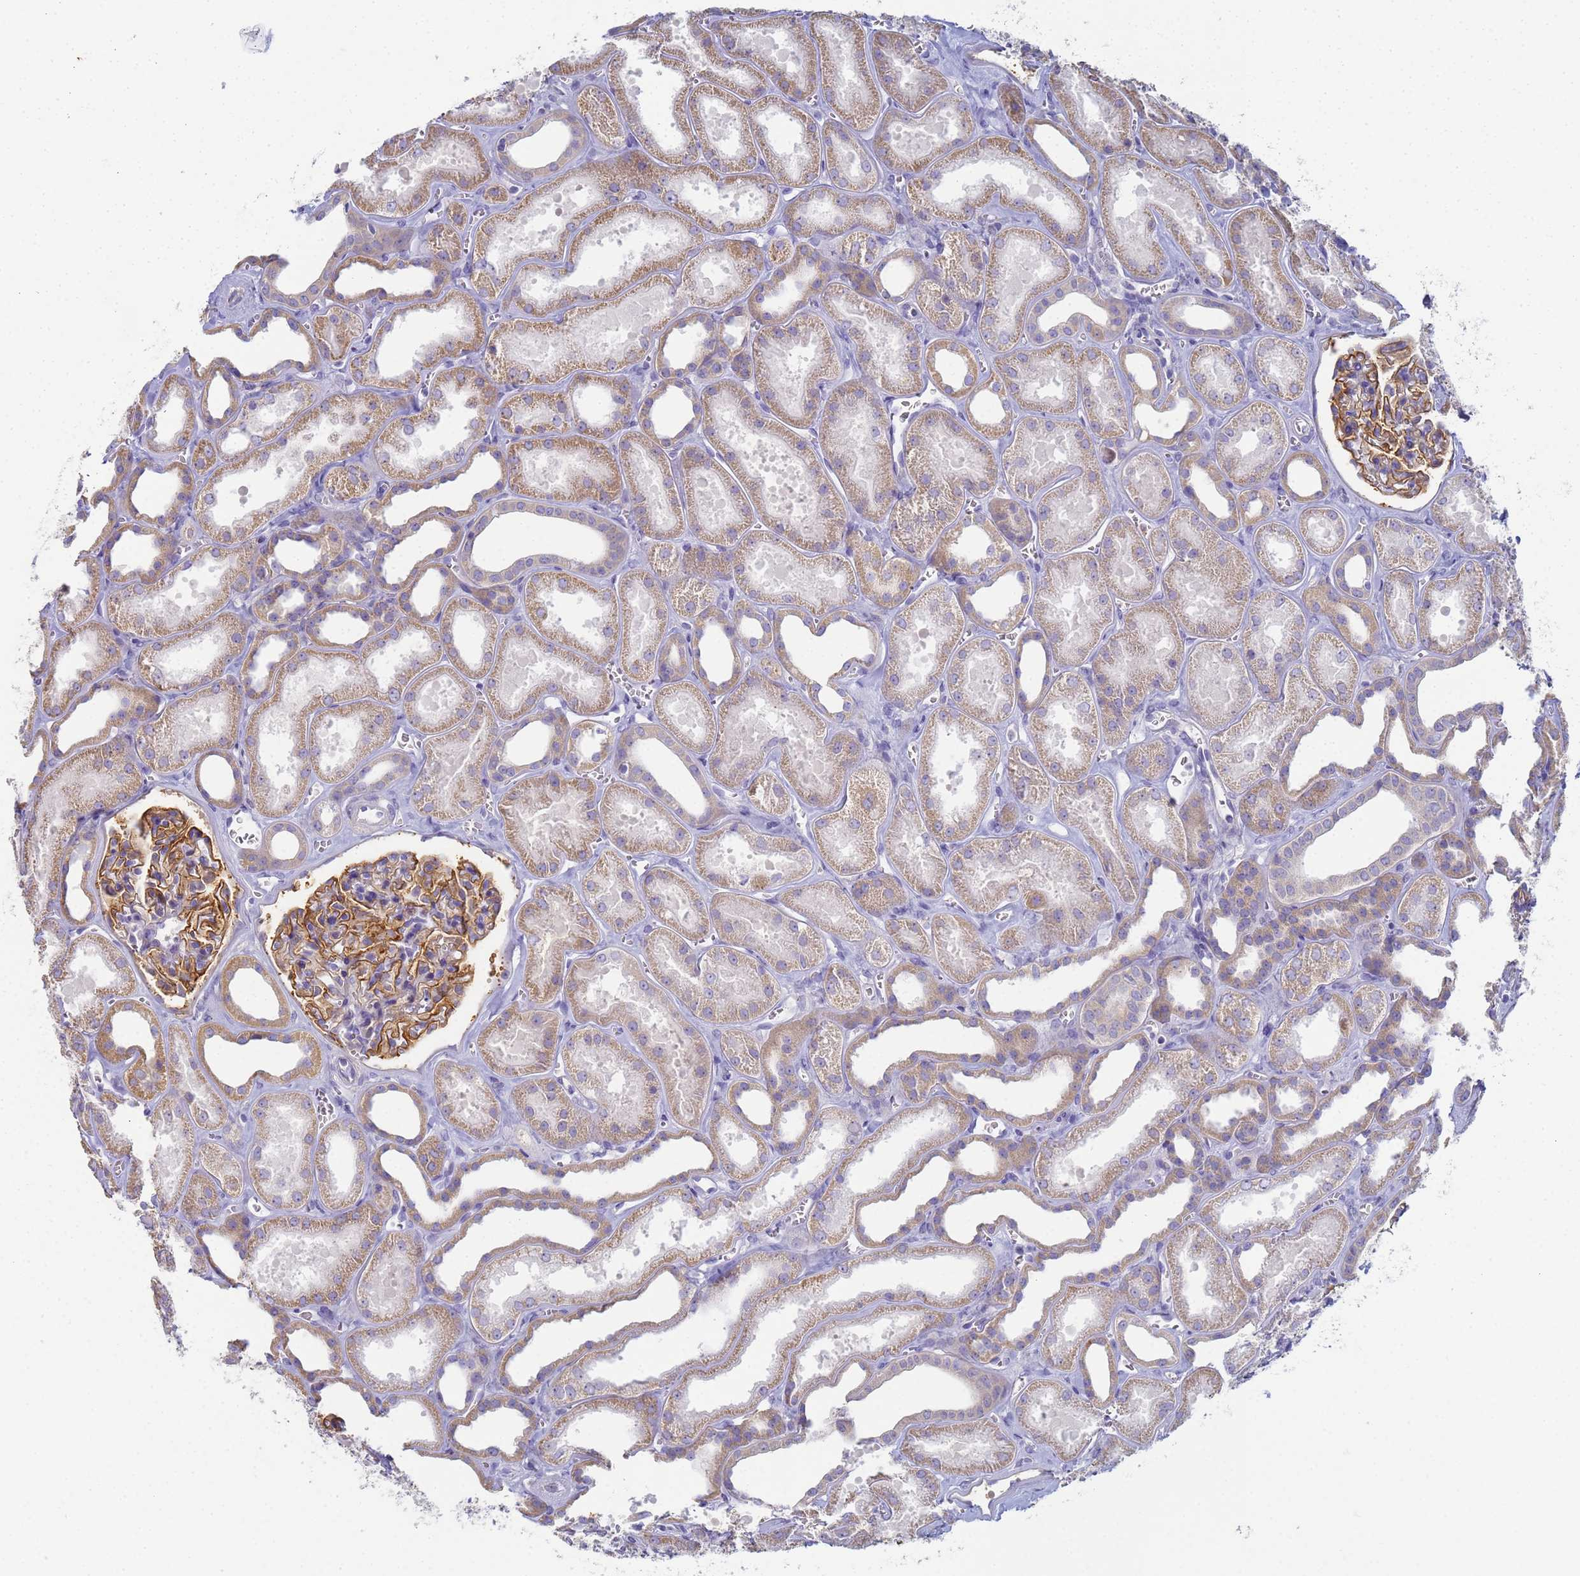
{"staining": {"intensity": "strong", "quantity": "25%-75%", "location": "cytoplasmic/membranous"}, "tissue": "kidney", "cell_type": "Cells in glomeruli", "image_type": "normal", "snomed": [{"axis": "morphology", "description": "Normal tissue, NOS"}, {"axis": "morphology", "description": "Adenocarcinoma, NOS"}, {"axis": "topography", "description": "Kidney"}], "caption": "Immunohistochemistry (IHC) (DAB) staining of benign kidney displays strong cytoplasmic/membranous protein staining in about 25%-75% of cells in glomeruli.", "gene": "CR1", "patient": {"sex": "female", "age": 68}}